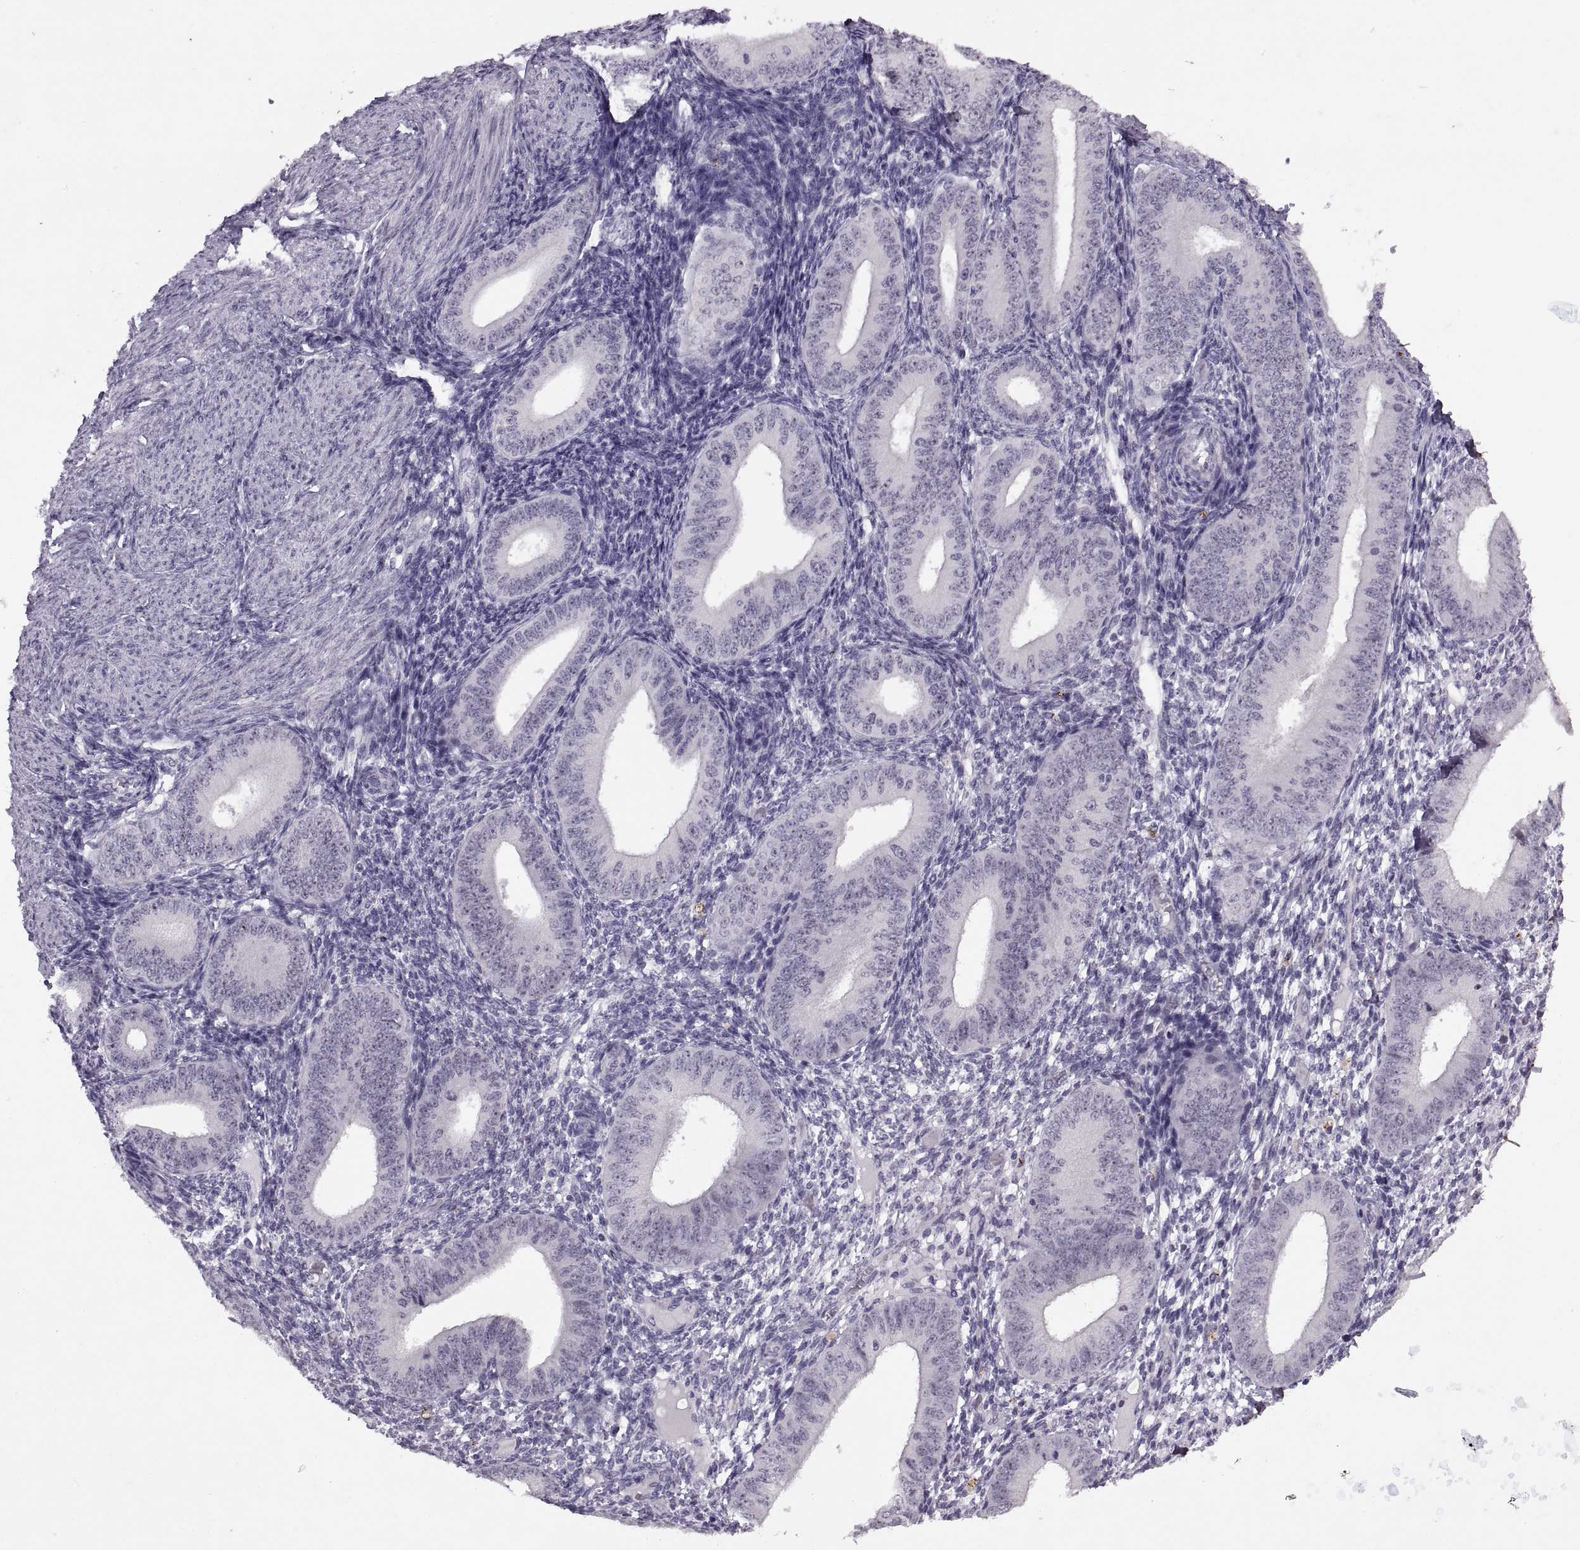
{"staining": {"intensity": "negative", "quantity": "none", "location": "none"}, "tissue": "endometrium", "cell_type": "Cells in endometrial stroma", "image_type": "normal", "snomed": [{"axis": "morphology", "description": "Normal tissue, NOS"}, {"axis": "topography", "description": "Endometrium"}], "caption": "Protein analysis of benign endometrium shows no significant positivity in cells in endometrial stroma. The staining is performed using DAB (3,3'-diaminobenzidine) brown chromogen with nuclei counter-stained in using hematoxylin.", "gene": "SINHCAF", "patient": {"sex": "female", "age": 39}}